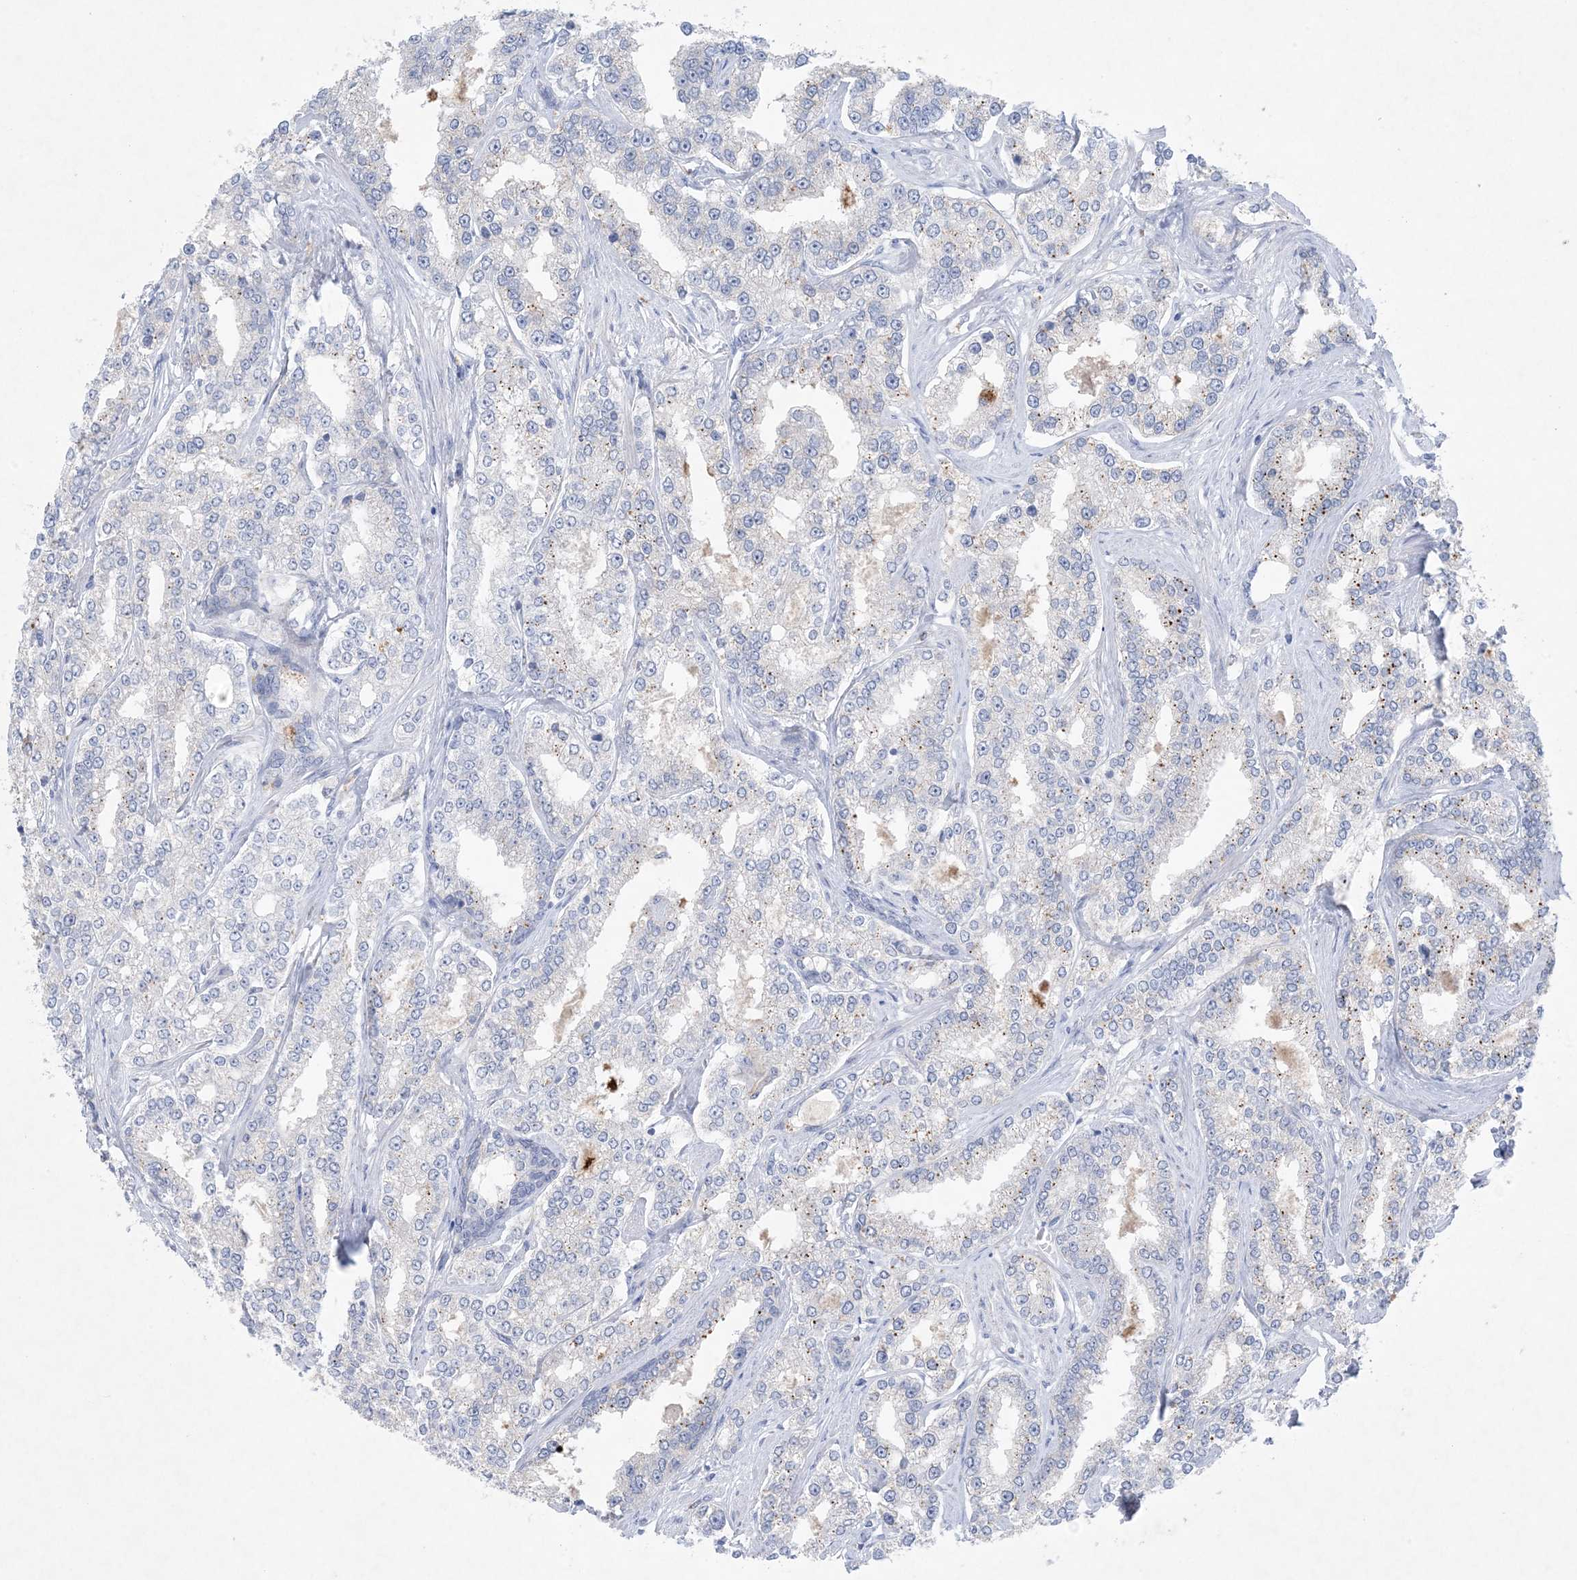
{"staining": {"intensity": "weak", "quantity": "<25%", "location": "cytoplasmic/membranous"}, "tissue": "prostate cancer", "cell_type": "Tumor cells", "image_type": "cancer", "snomed": [{"axis": "morphology", "description": "Normal tissue, NOS"}, {"axis": "morphology", "description": "Adenocarcinoma, High grade"}, {"axis": "topography", "description": "Prostate"}], "caption": "A high-resolution histopathology image shows immunohistochemistry (IHC) staining of prostate cancer, which displays no significant staining in tumor cells. The staining is performed using DAB brown chromogen with nuclei counter-stained in using hematoxylin.", "gene": "GABRG1", "patient": {"sex": "male", "age": 83}}